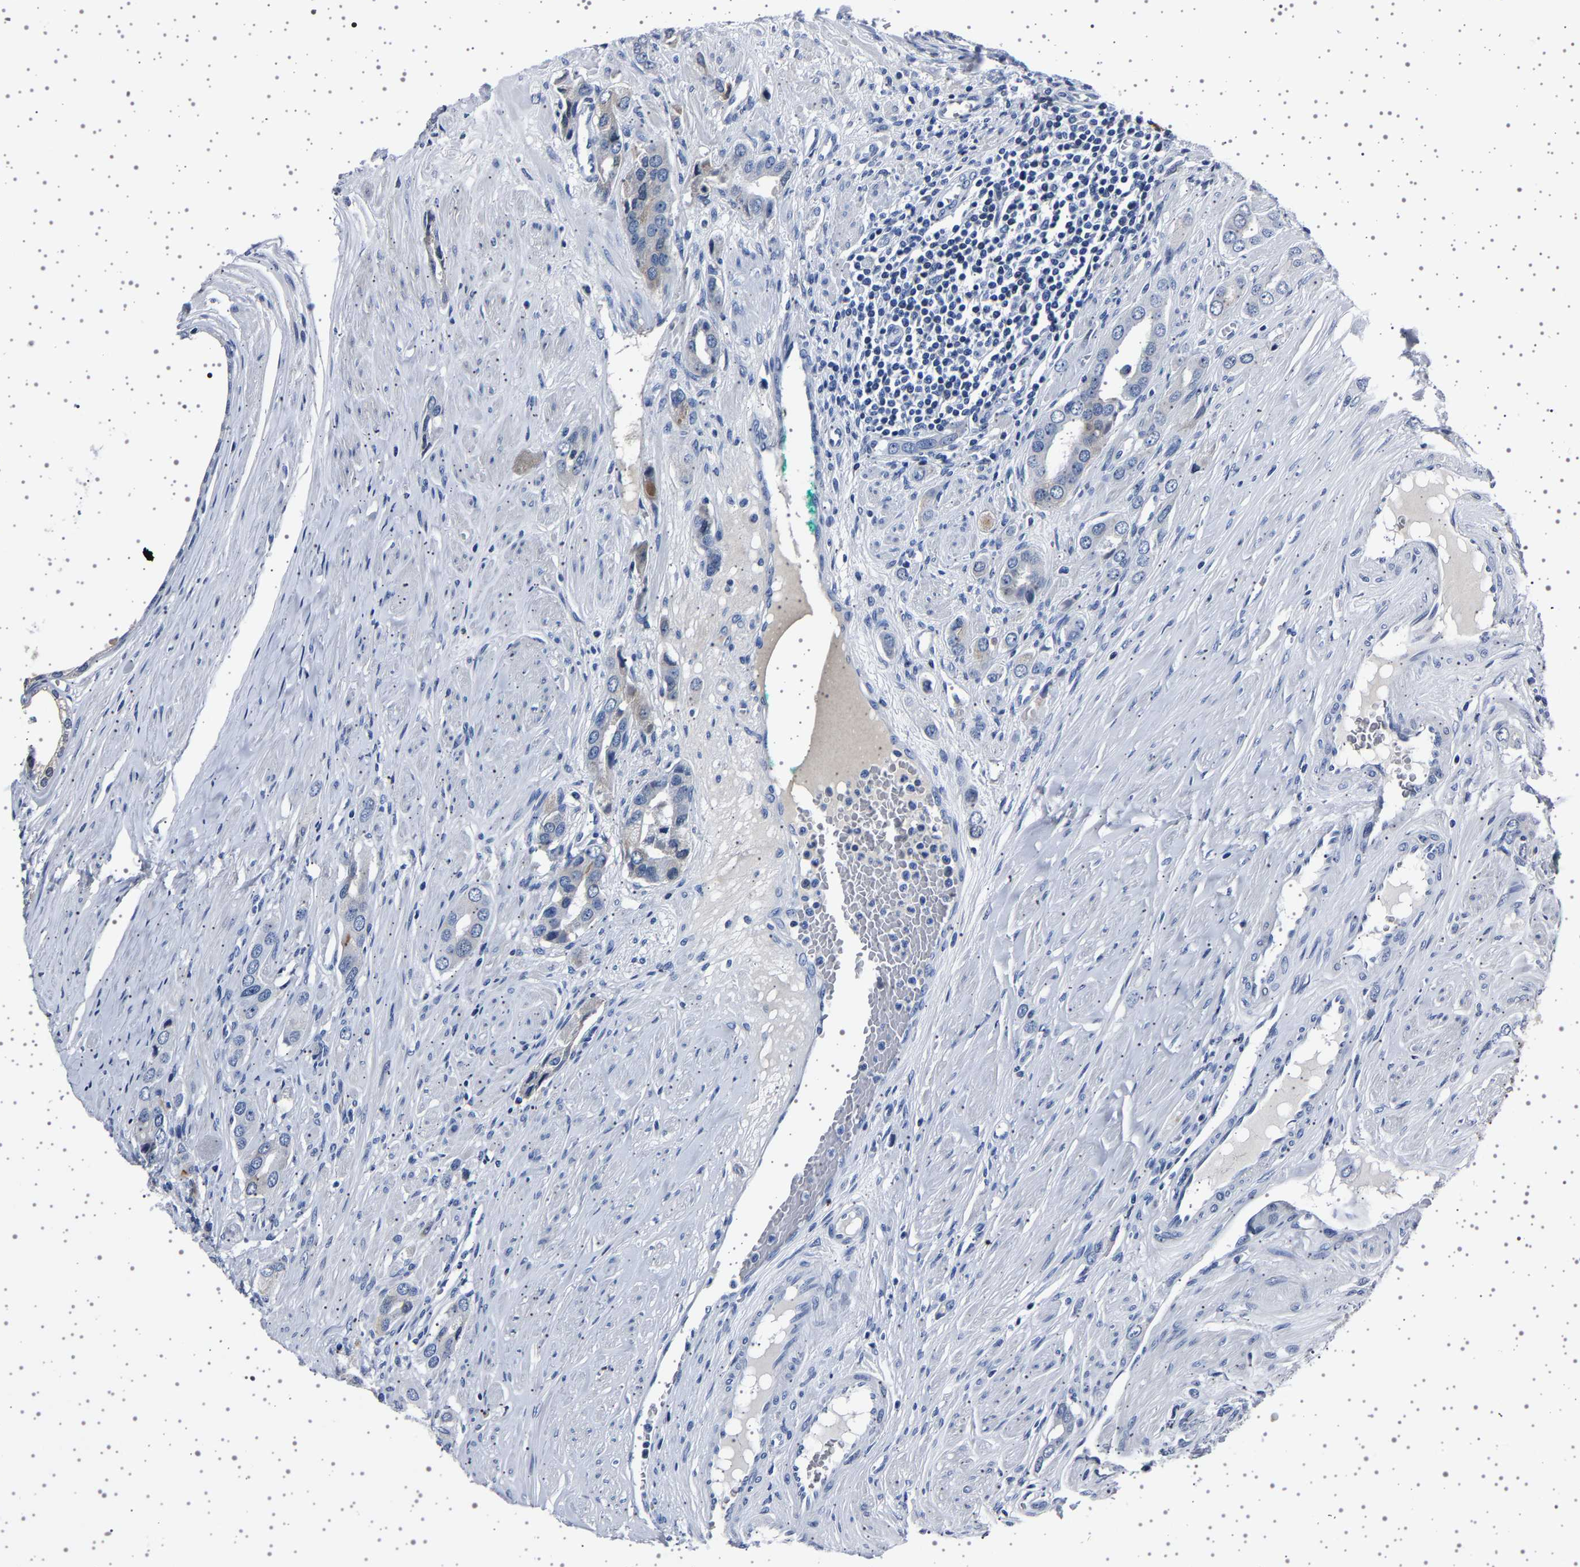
{"staining": {"intensity": "weak", "quantity": "<25%", "location": "cytoplasmic/membranous"}, "tissue": "prostate cancer", "cell_type": "Tumor cells", "image_type": "cancer", "snomed": [{"axis": "morphology", "description": "Adenocarcinoma, High grade"}, {"axis": "topography", "description": "Prostate"}], "caption": "DAB immunohistochemical staining of human high-grade adenocarcinoma (prostate) demonstrates no significant positivity in tumor cells.", "gene": "TFF3", "patient": {"sex": "male", "age": 52}}